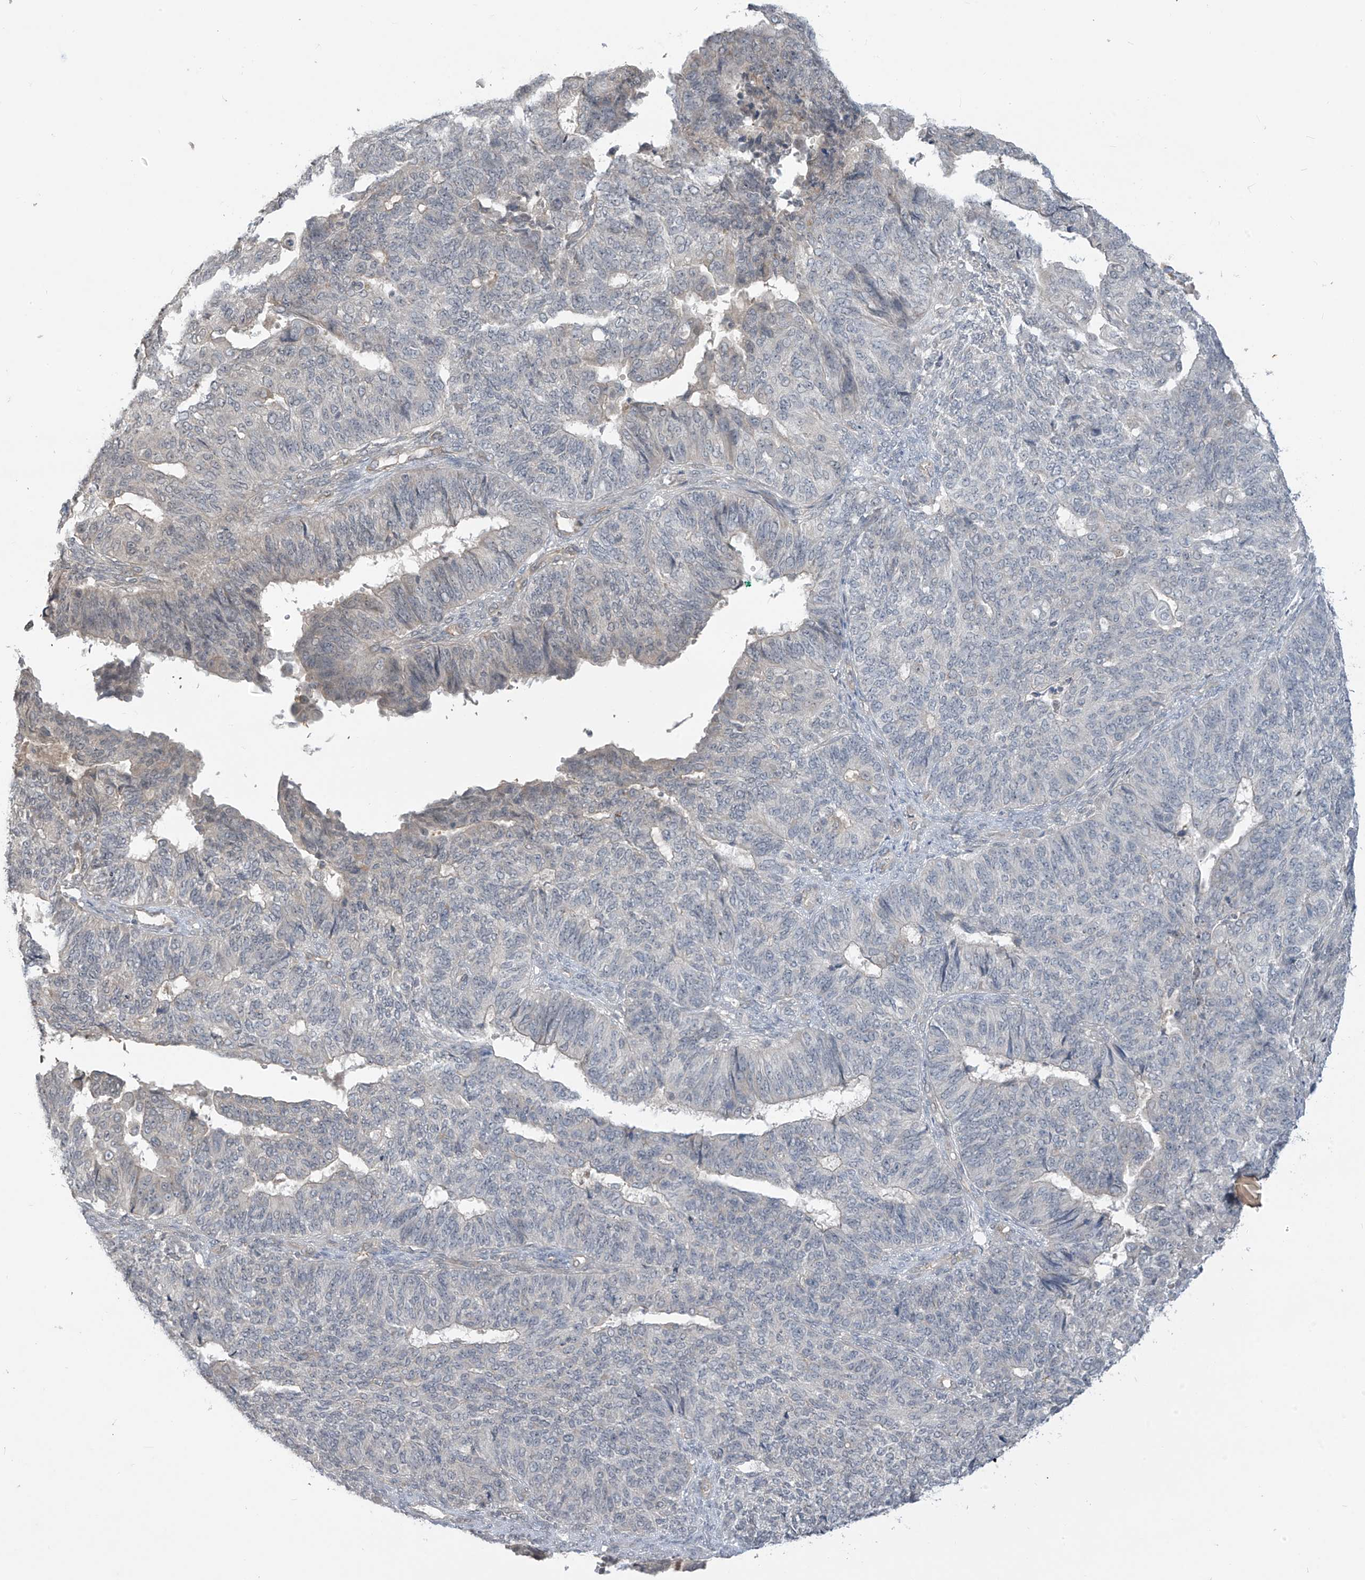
{"staining": {"intensity": "negative", "quantity": "none", "location": "none"}, "tissue": "endometrial cancer", "cell_type": "Tumor cells", "image_type": "cancer", "snomed": [{"axis": "morphology", "description": "Adenocarcinoma, NOS"}, {"axis": "topography", "description": "Endometrium"}], "caption": "Immunohistochemical staining of endometrial adenocarcinoma exhibits no significant positivity in tumor cells. (IHC, brightfield microscopy, high magnification).", "gene": "DGKQ", "patient": {"sex": "female", "age": 32}}